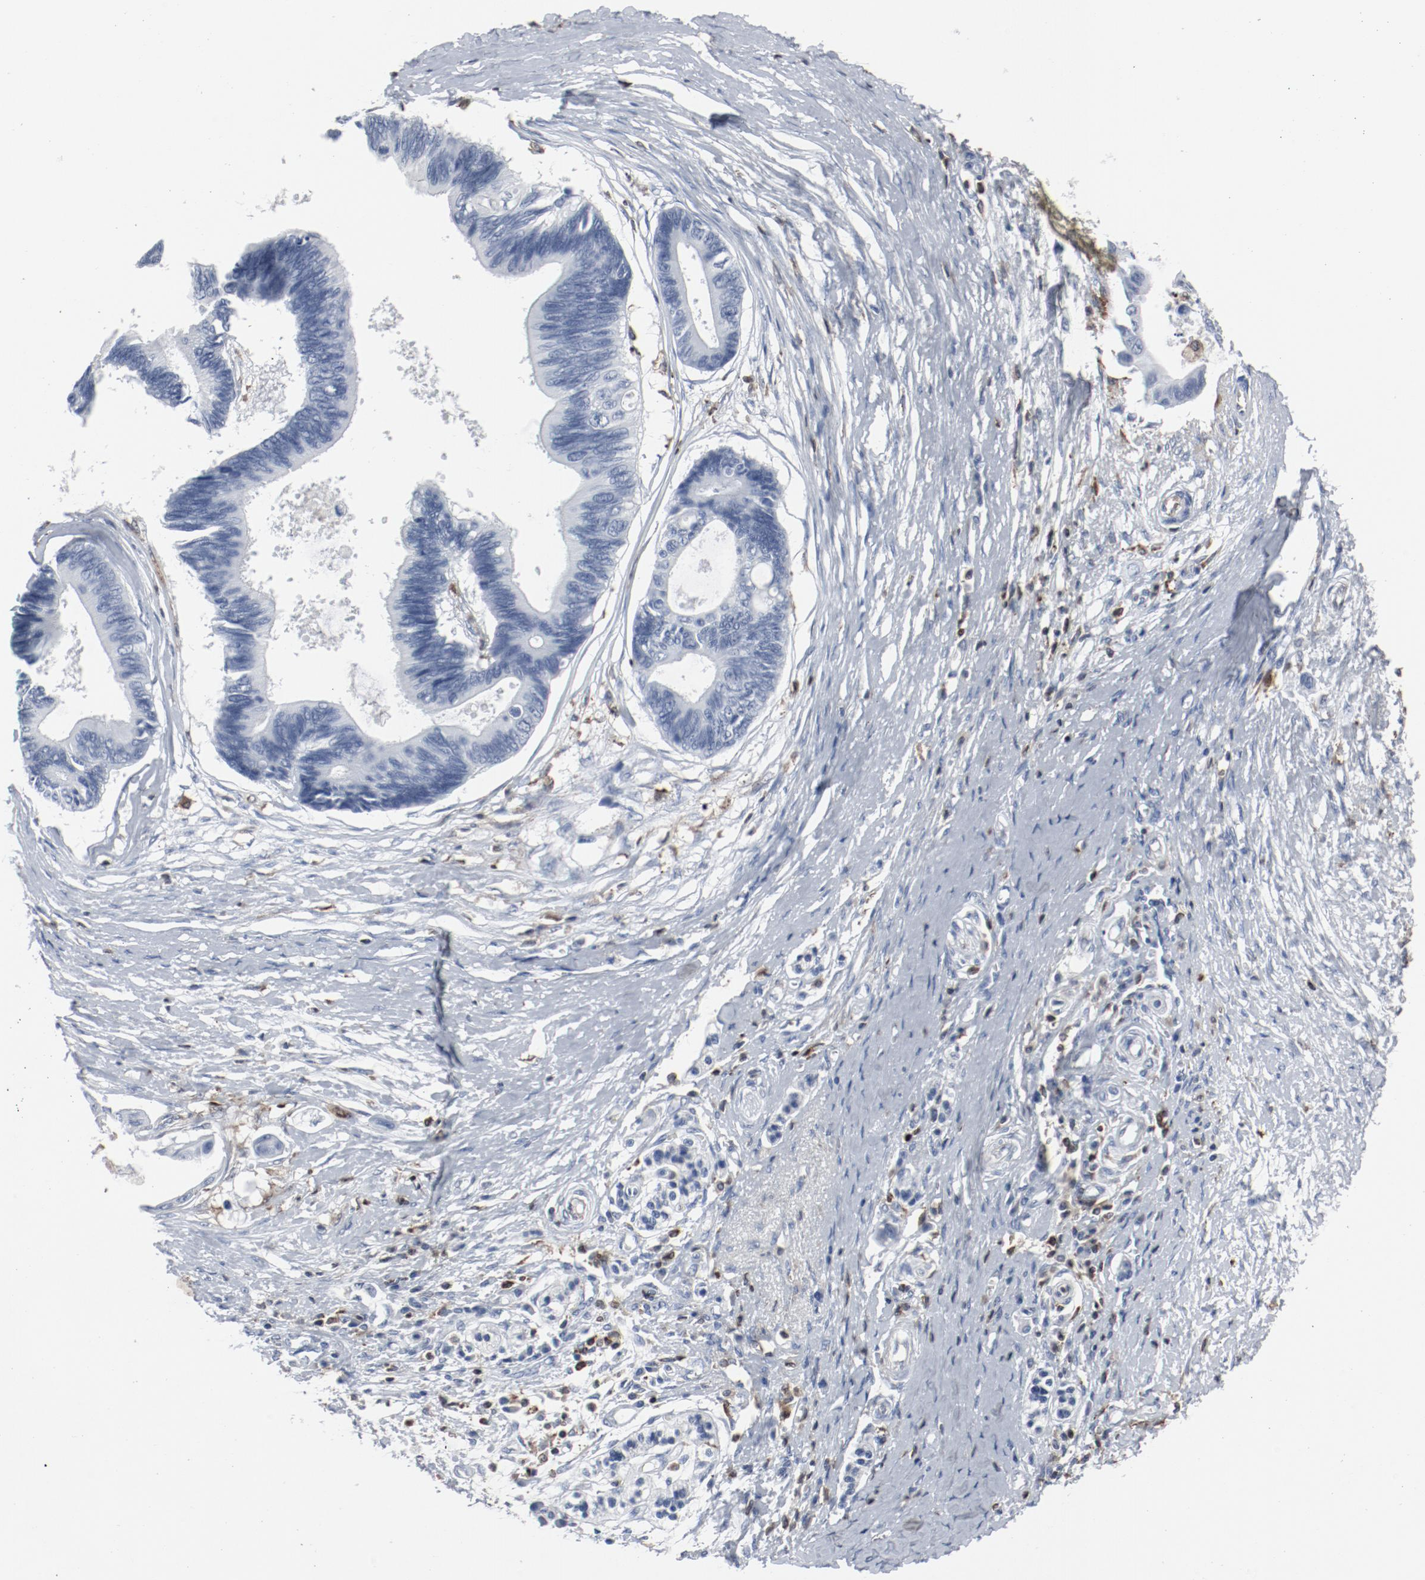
{"staining": {"intensity": "negative", "quantity": "none", "location": "none"}, "tissue": "pancreatic cancer", "cell_type": "Tumor cells", "image_type": "cancer", "snomed": [{"axis": "morphology", "description": "Adenocarcinoma, NOS"}, {"axis": "topography", "description": "Pancreas"}], "caption": "This is an IHC histopathology image of pancreatic cancer (adenocarcinoma). There is no staining in tumor cells.", "gene": "LCP2", "patient": {"sex": "female", "age": 70}}